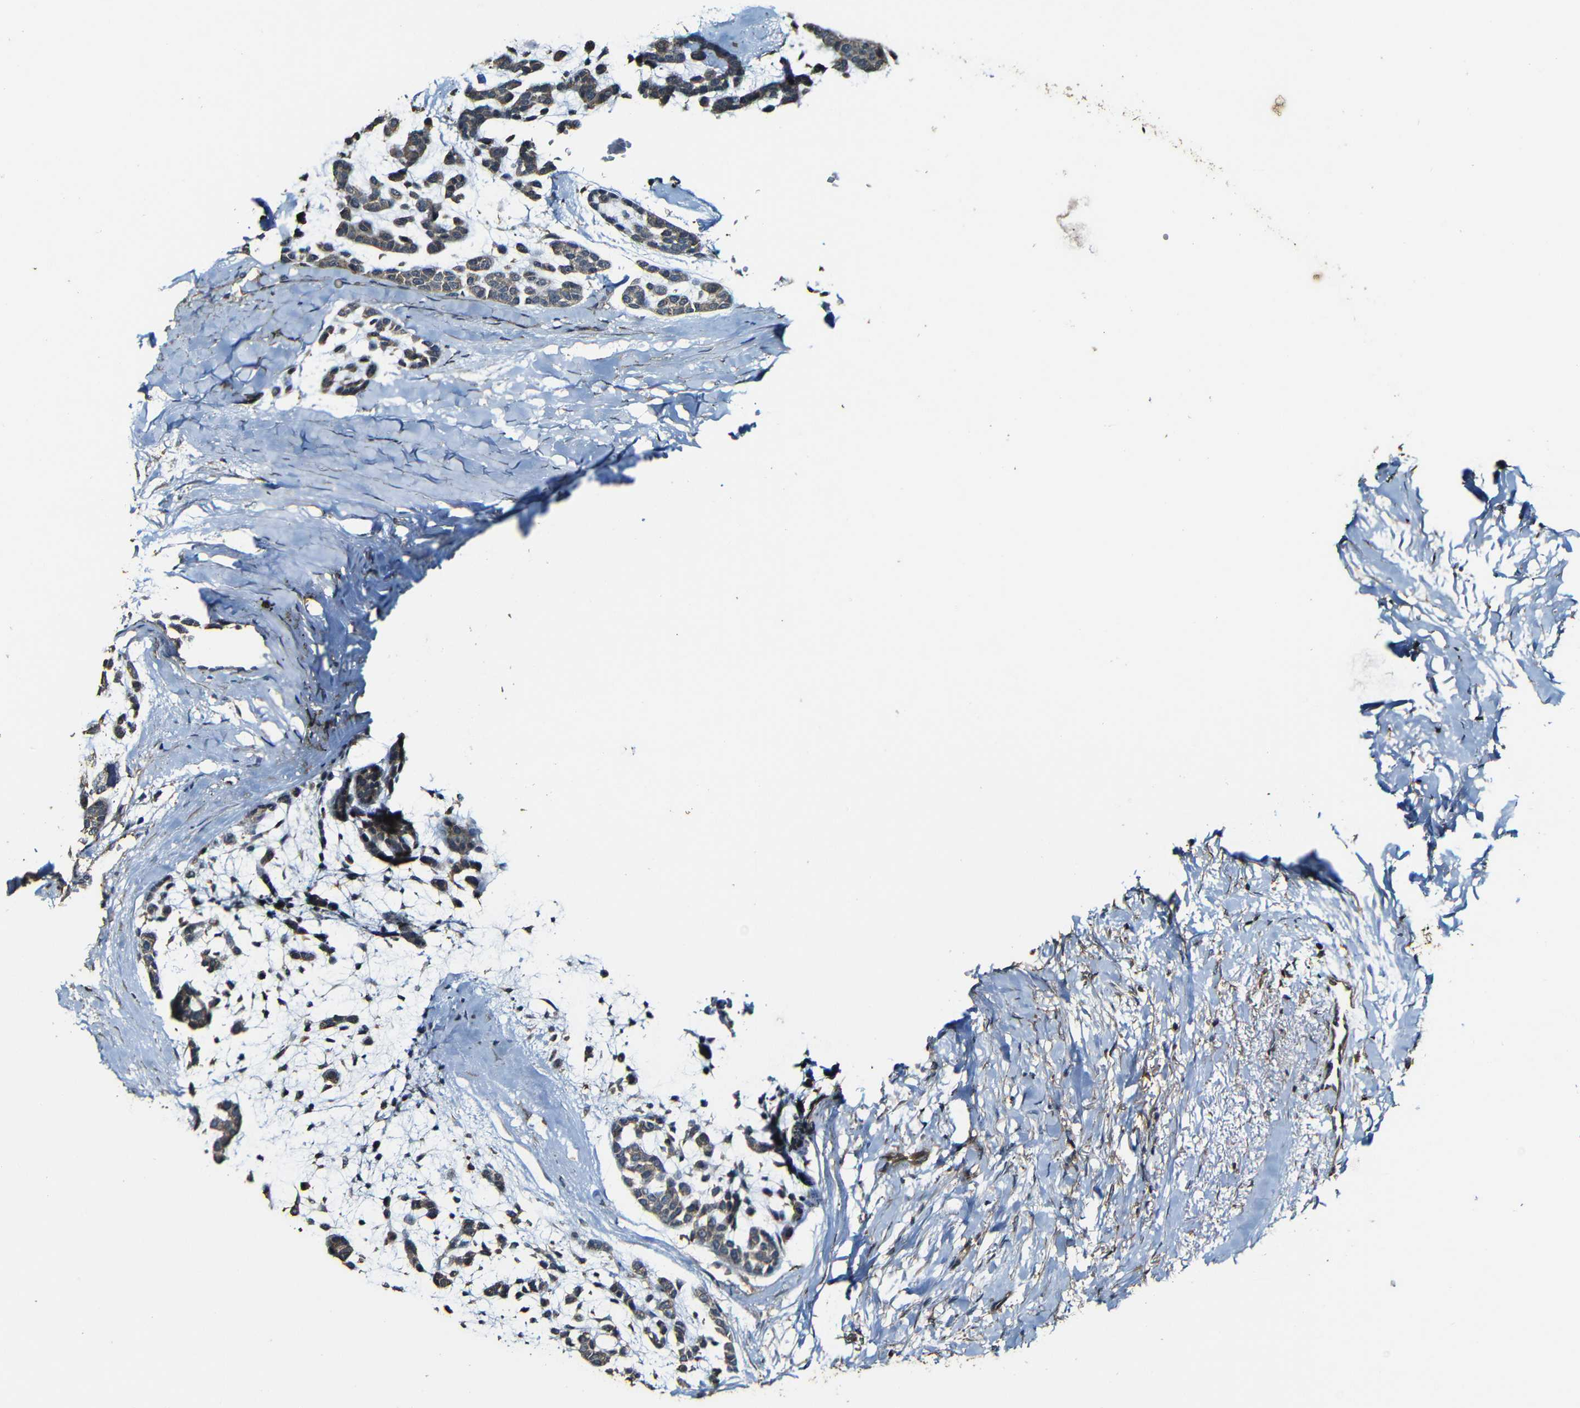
{"staining": {"intensity": "moderate", "quantity": ">75%", "location": "cytoplasmic/membranous"}, "tissue": "head and neck cancer", "cell_type": "Tumor cells", "image_type": "cancer", "snomed": [{"axis": "morphology", "description": "Adenocarcinoma, NOS"}, {"axis": "morphology", "description": "Adenoma, NOS"}, {"axis": "topography", "description": "Head-Neck"}], "caption": "The photomicrograph demonstrates staining of head and neck cancer, revealing moderate cytoplasmic/membranous protein staining (brown color) within tumor cells.", "gene": "CASP8", "patient": {"sex": "female", "age": 55}}